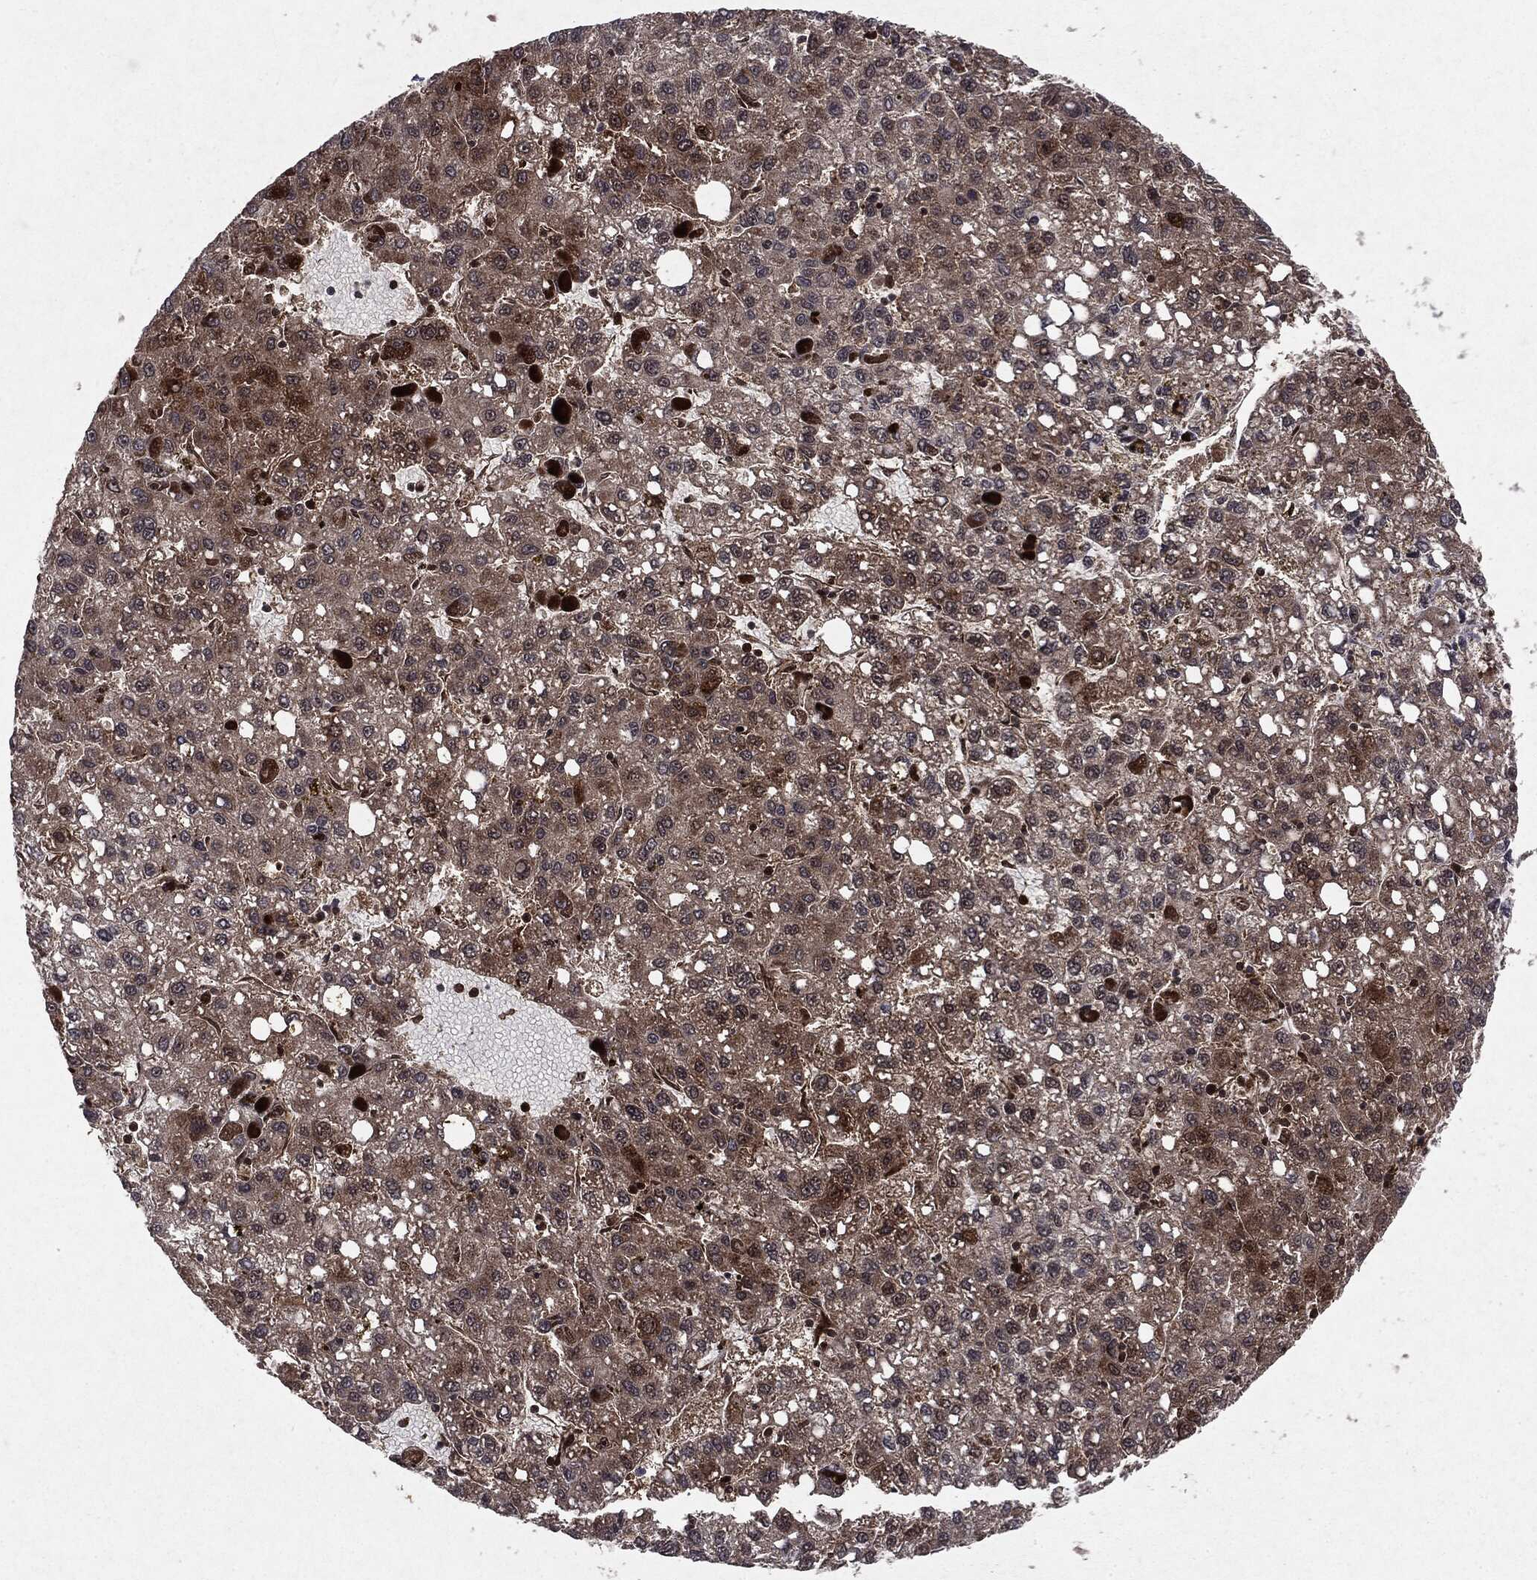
{"staining": {"intensity": "moderate", "quantity": "<25%", "location": "cytoplasmic/membranous"}, "tissue": "liver cancer", "cell_type": "Tumor cells", "image_type": "cancer", "snomed": [{"axis": "morphology", "description": "Carcinoma, Hepatocellular, NOS"}, {"axis": "topography", "description": "Liver"}], "caption": "Human hepatocellular carcinoma (liver) stained for a protein (brown) demonstrates moderate cytoplasmic/membranous positive expression in approximately <25% of tumor cells.", "gene": "OTUB1", "patient": {"sex": "female", "age": 82}}